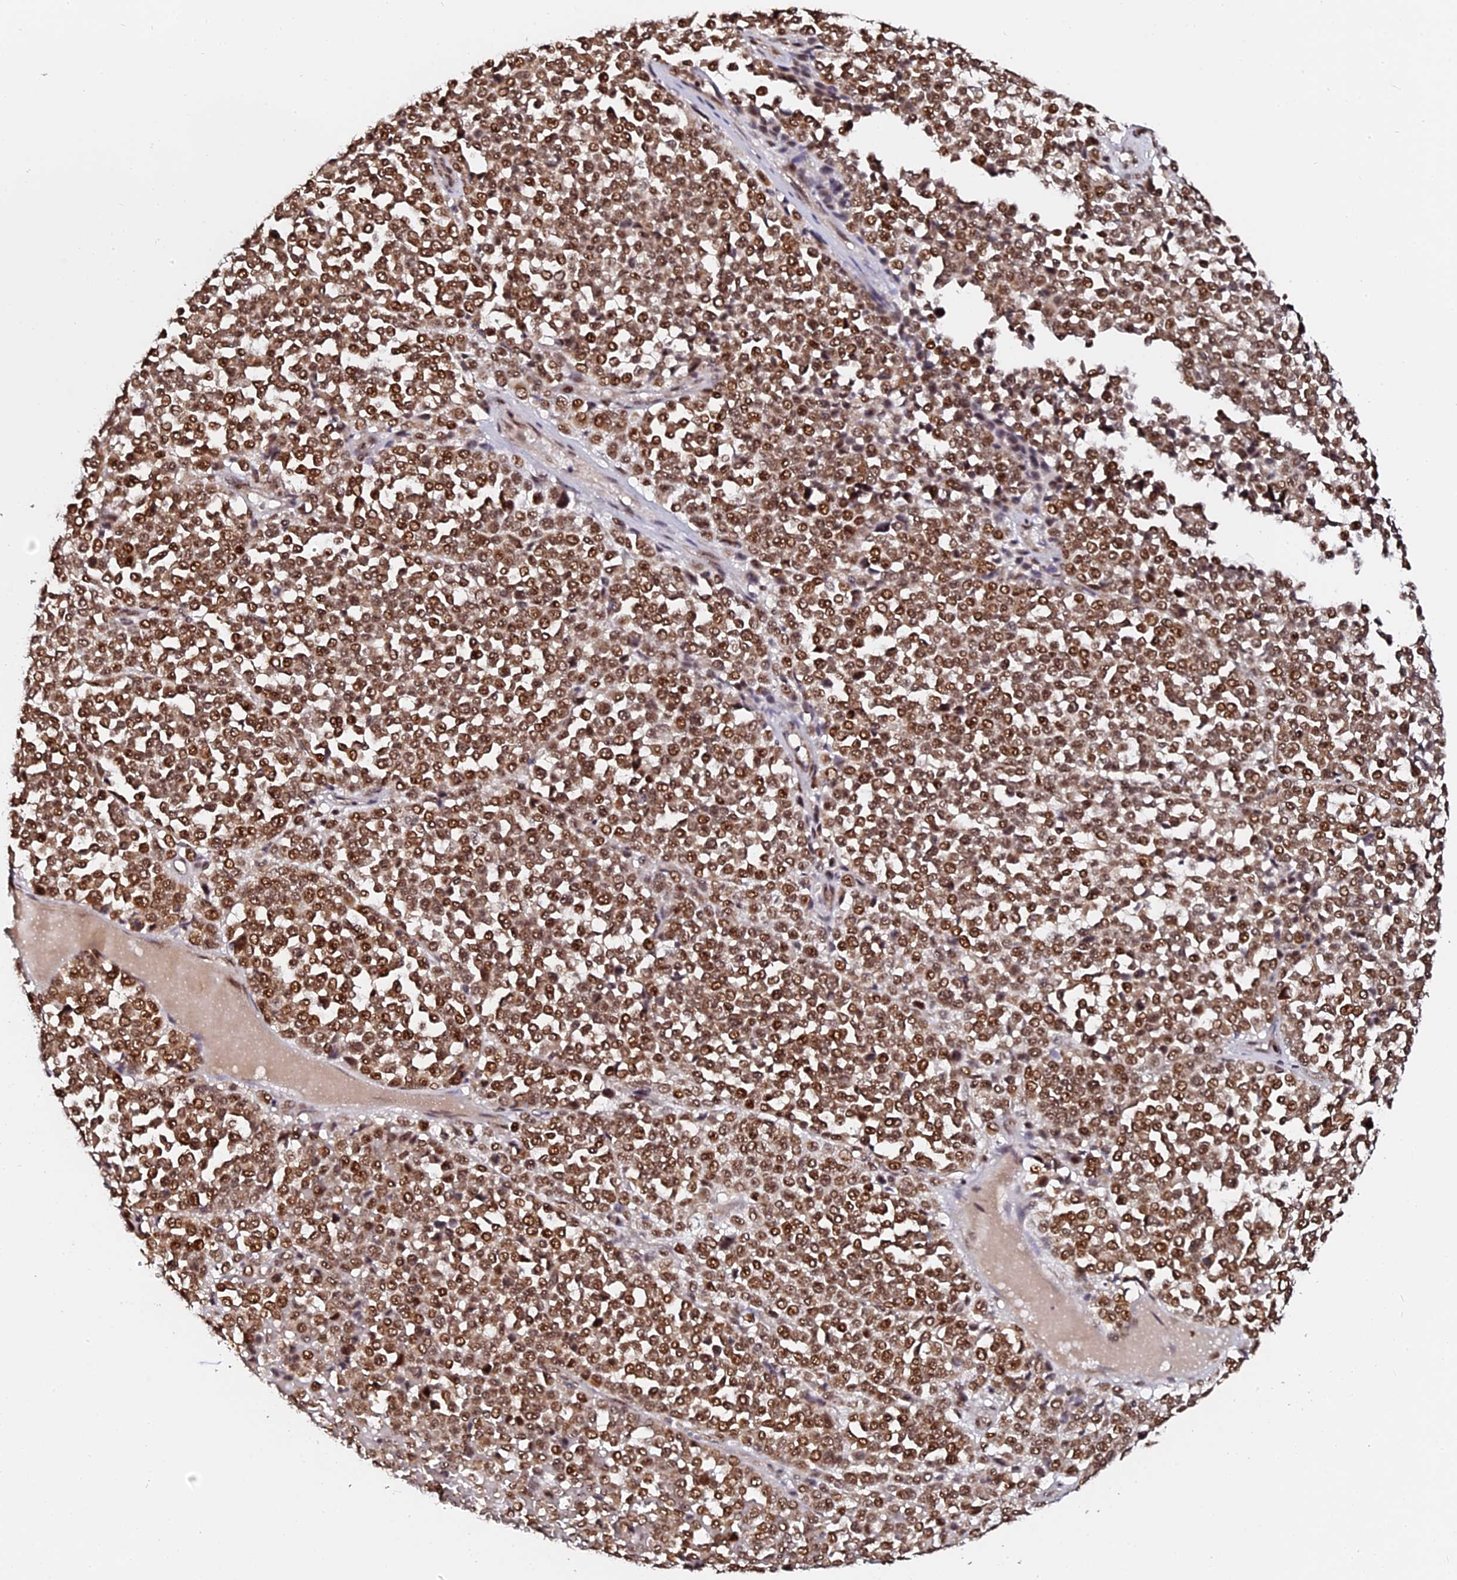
{"staining": {"intensity": "moderate", "quantity": ">75%", "location": "nuclear"}, "tissue": "melanoma", "cell_type": "Tumor cells", "image_type": "cancer", "snomed": [{"axis": "morphology", "description": "Malignant melanoma, Metastatic site"}, {"axis": "topography", "description": "Pancreas"}], "caption": "Immunohistochemistry photomicrograph of neoplastic tissue: human malignant melanoma (metastatic site) stained using IHC reveals medium levels of moderate protein expression localized specifically in the nuclear of tumor cells, appearing as a nuclear brown color.", "gene": "MCRS1", "patient": {"sex": "female", "age": 30}}